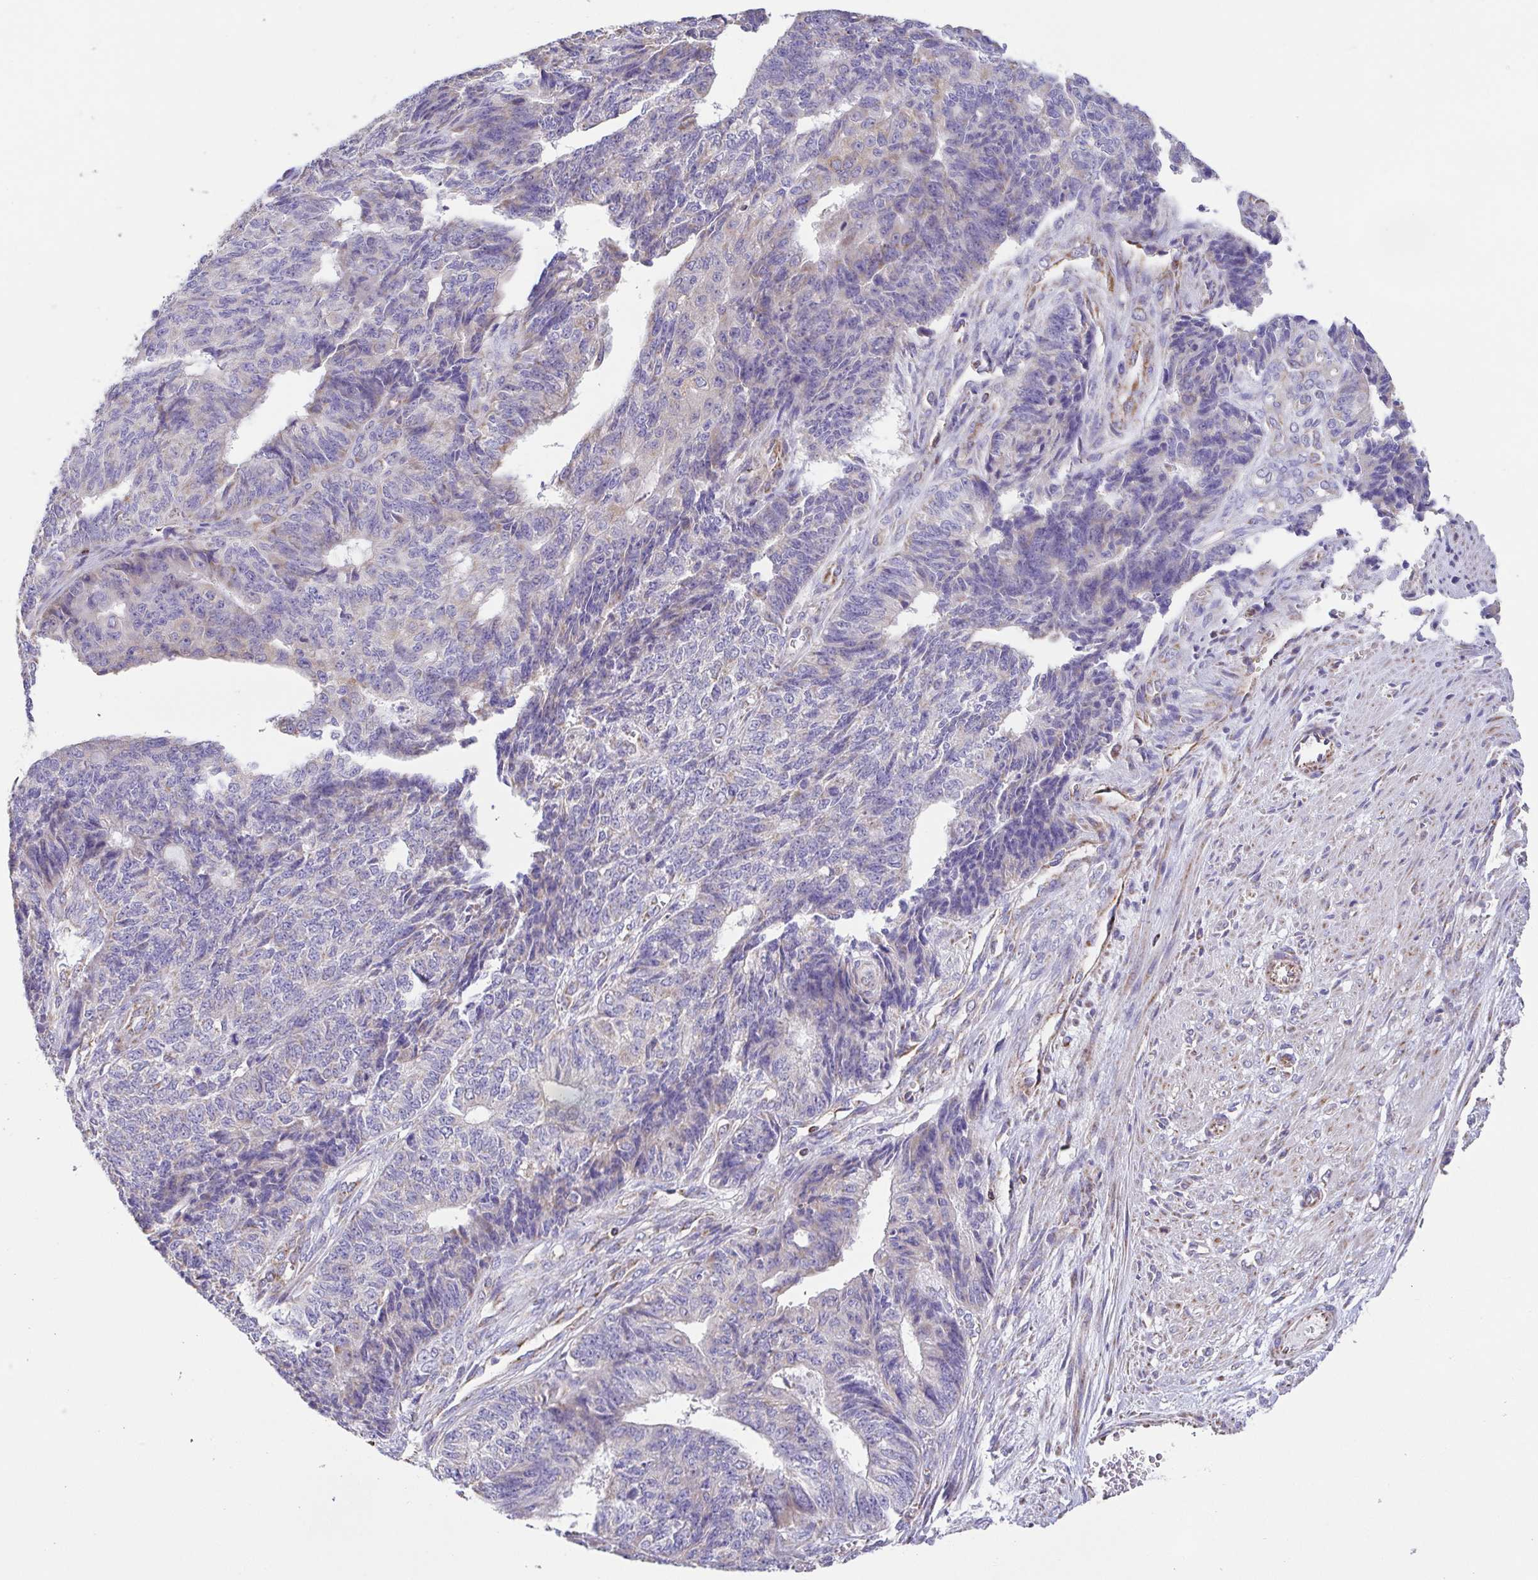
{"staining": {"intensity": "weak", "quantity": "<25%", "location": "cytoplasmic/membranous"}, "tissue": "endometrial cancer", "cell_type": "Tumor cells", "image_type": "cancer", "snomed": [{"axis": "morphology", "description": "Adenocarcinoma, NOS"}, {"axis": "topography", "description": "Endometrium"}], "caption": "There is no significant staining in tumor cells of adenocarcinoma (endometrial). (DAB immunohistochemistry visualized using brightfield microscopy, high magnification).", "gene": "GINM1", "patient": {"sex": "female", "age": 32}}